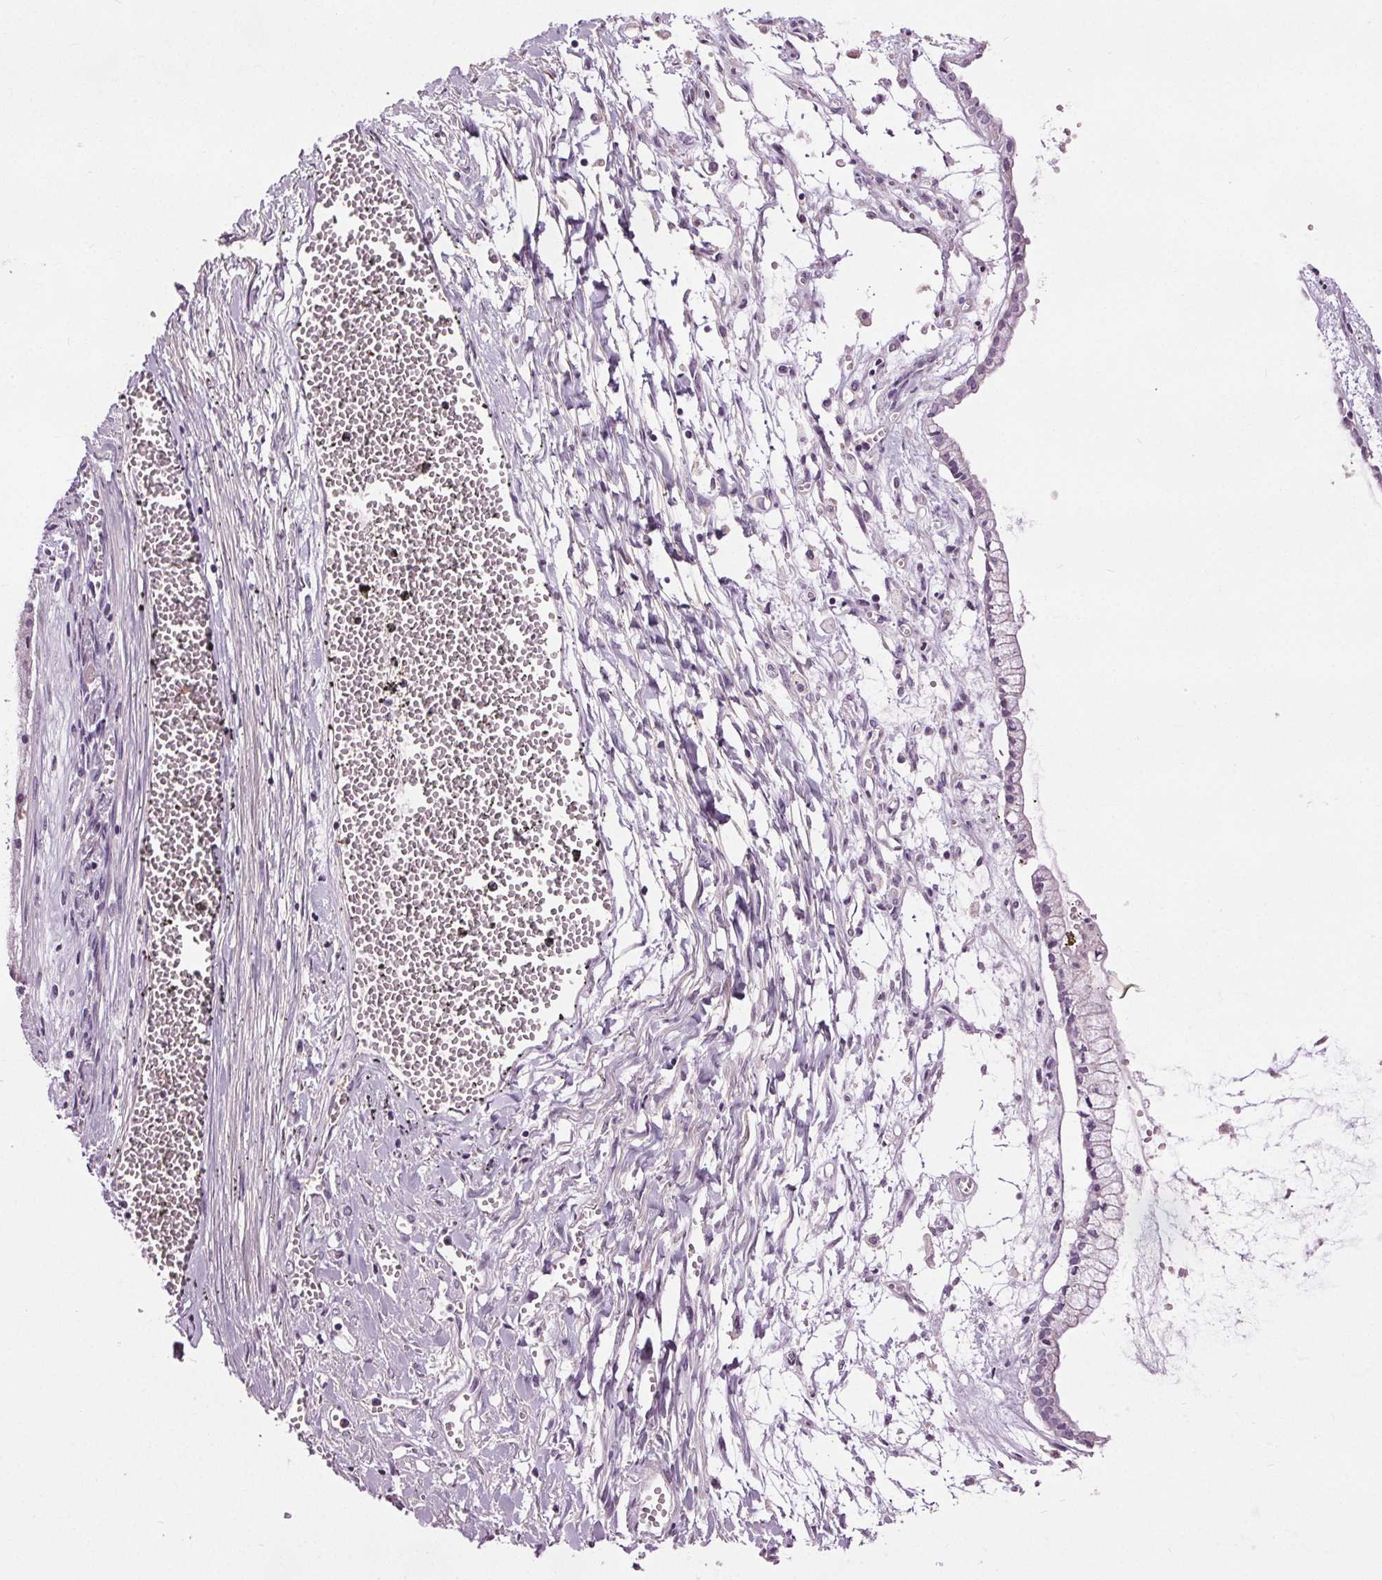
{"staining": {"intensity": "negative", "quantity": "none", "location": "none"}, "tissue": "ovarian cancer", "cell_type": "Tumor cells", "image_type": "cancer", "snomed": [{"axis": "morphology", "description": "Cystadenocarcinoma, mucinous, NOS"}, {"axis": "topography", "description": "Ovary"}], "caption": "DAB immunohistochemical staining of ovarian cancer displays no significant positivity in tumor cells.", "gene": "RASA1", "patient": {"sex": "female", "age": 67}}